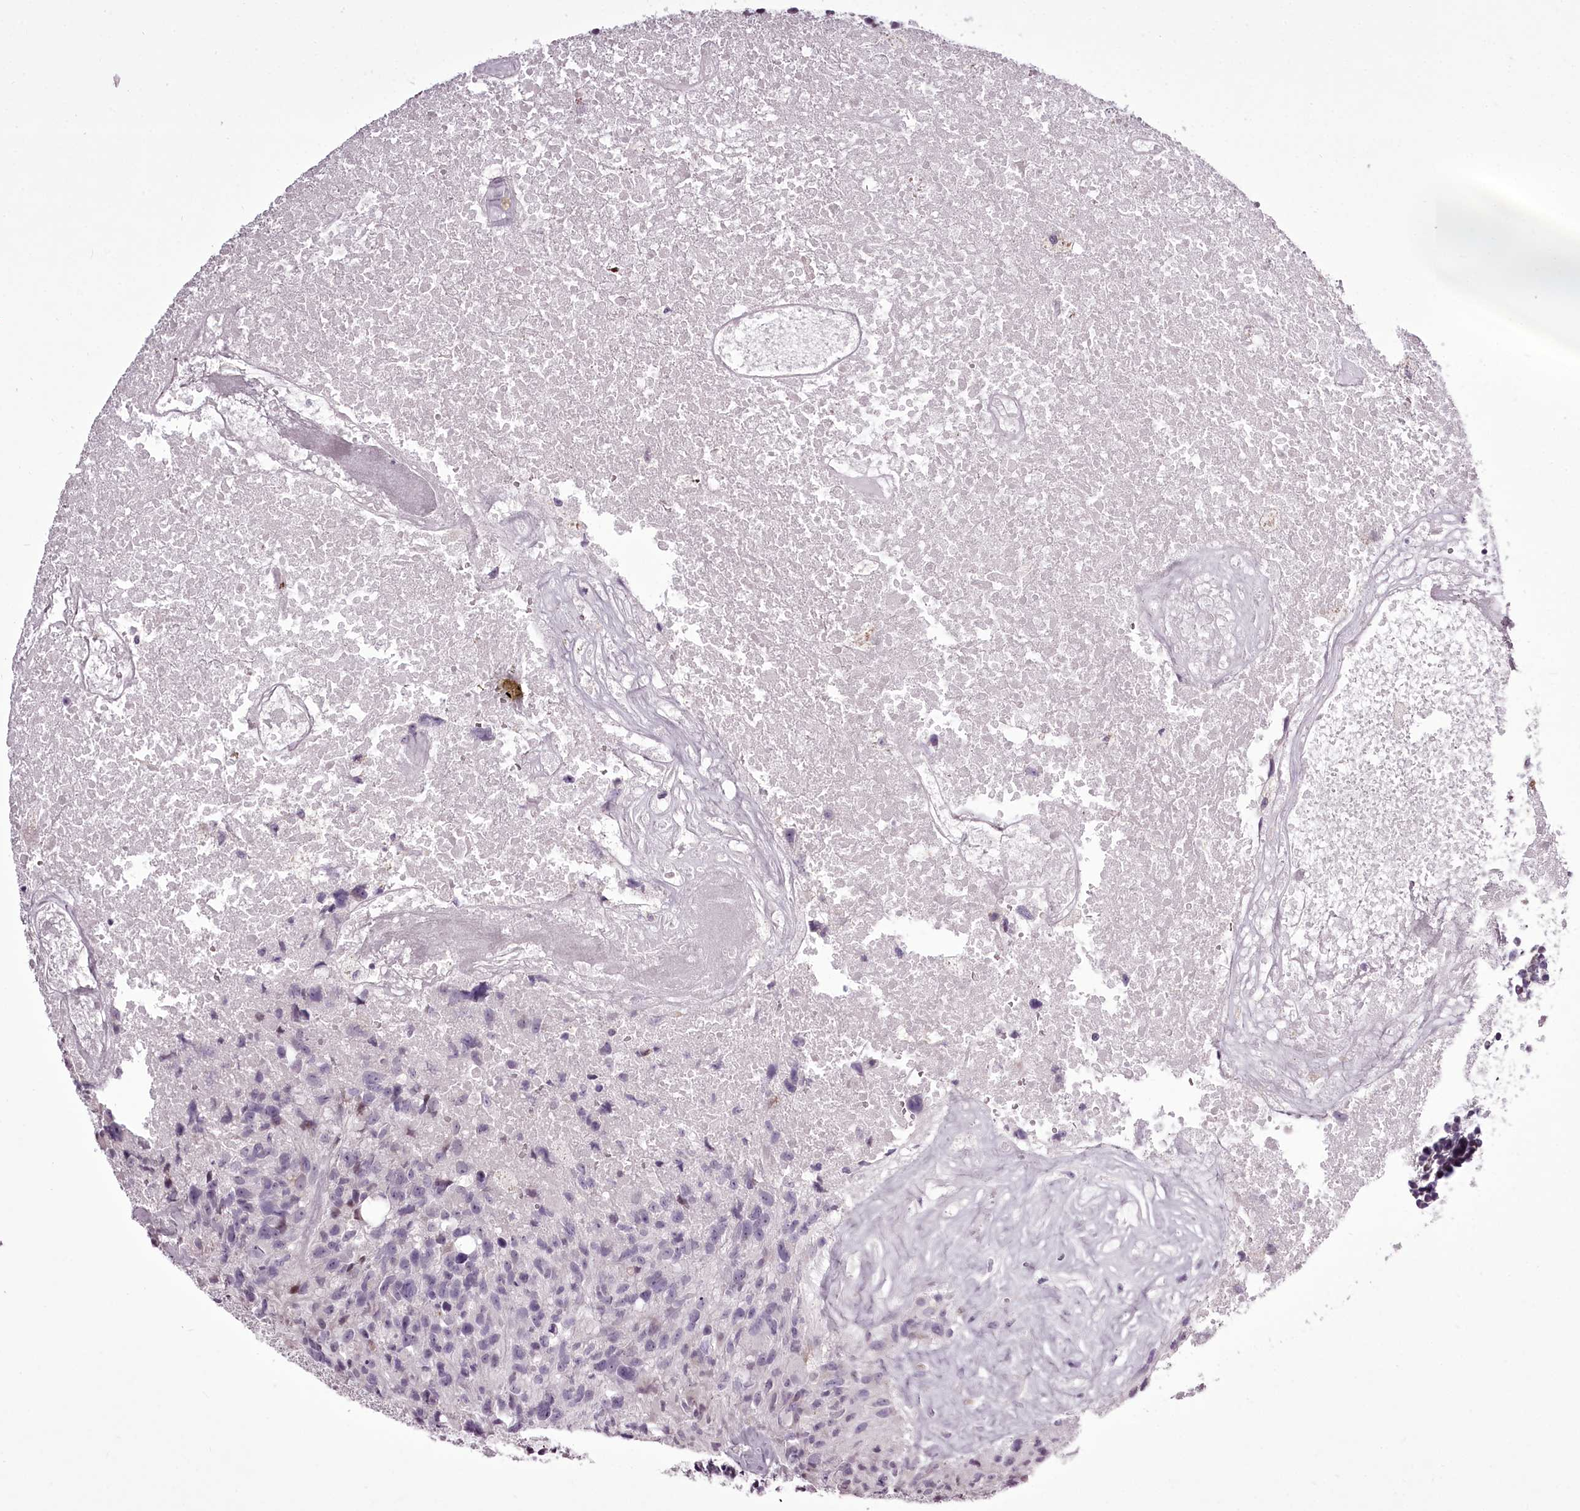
{"staining": {"intensity": "negative", "quantity": "none", "location": "none"}, "tissue": "glioma", "cell_type": "Tumor cells", "image_type": "cancer", "snomed": [{"axis": "morphology", "description": "Glioma, malignant, High grade"}, {"axis": "topography", "description": "Brain"}], "caption": "The photomicrograph shows no significant expression in tumor cells of glioma.", "gene": "C1orf56", "patient": {"sex": "male", "age": 76}}